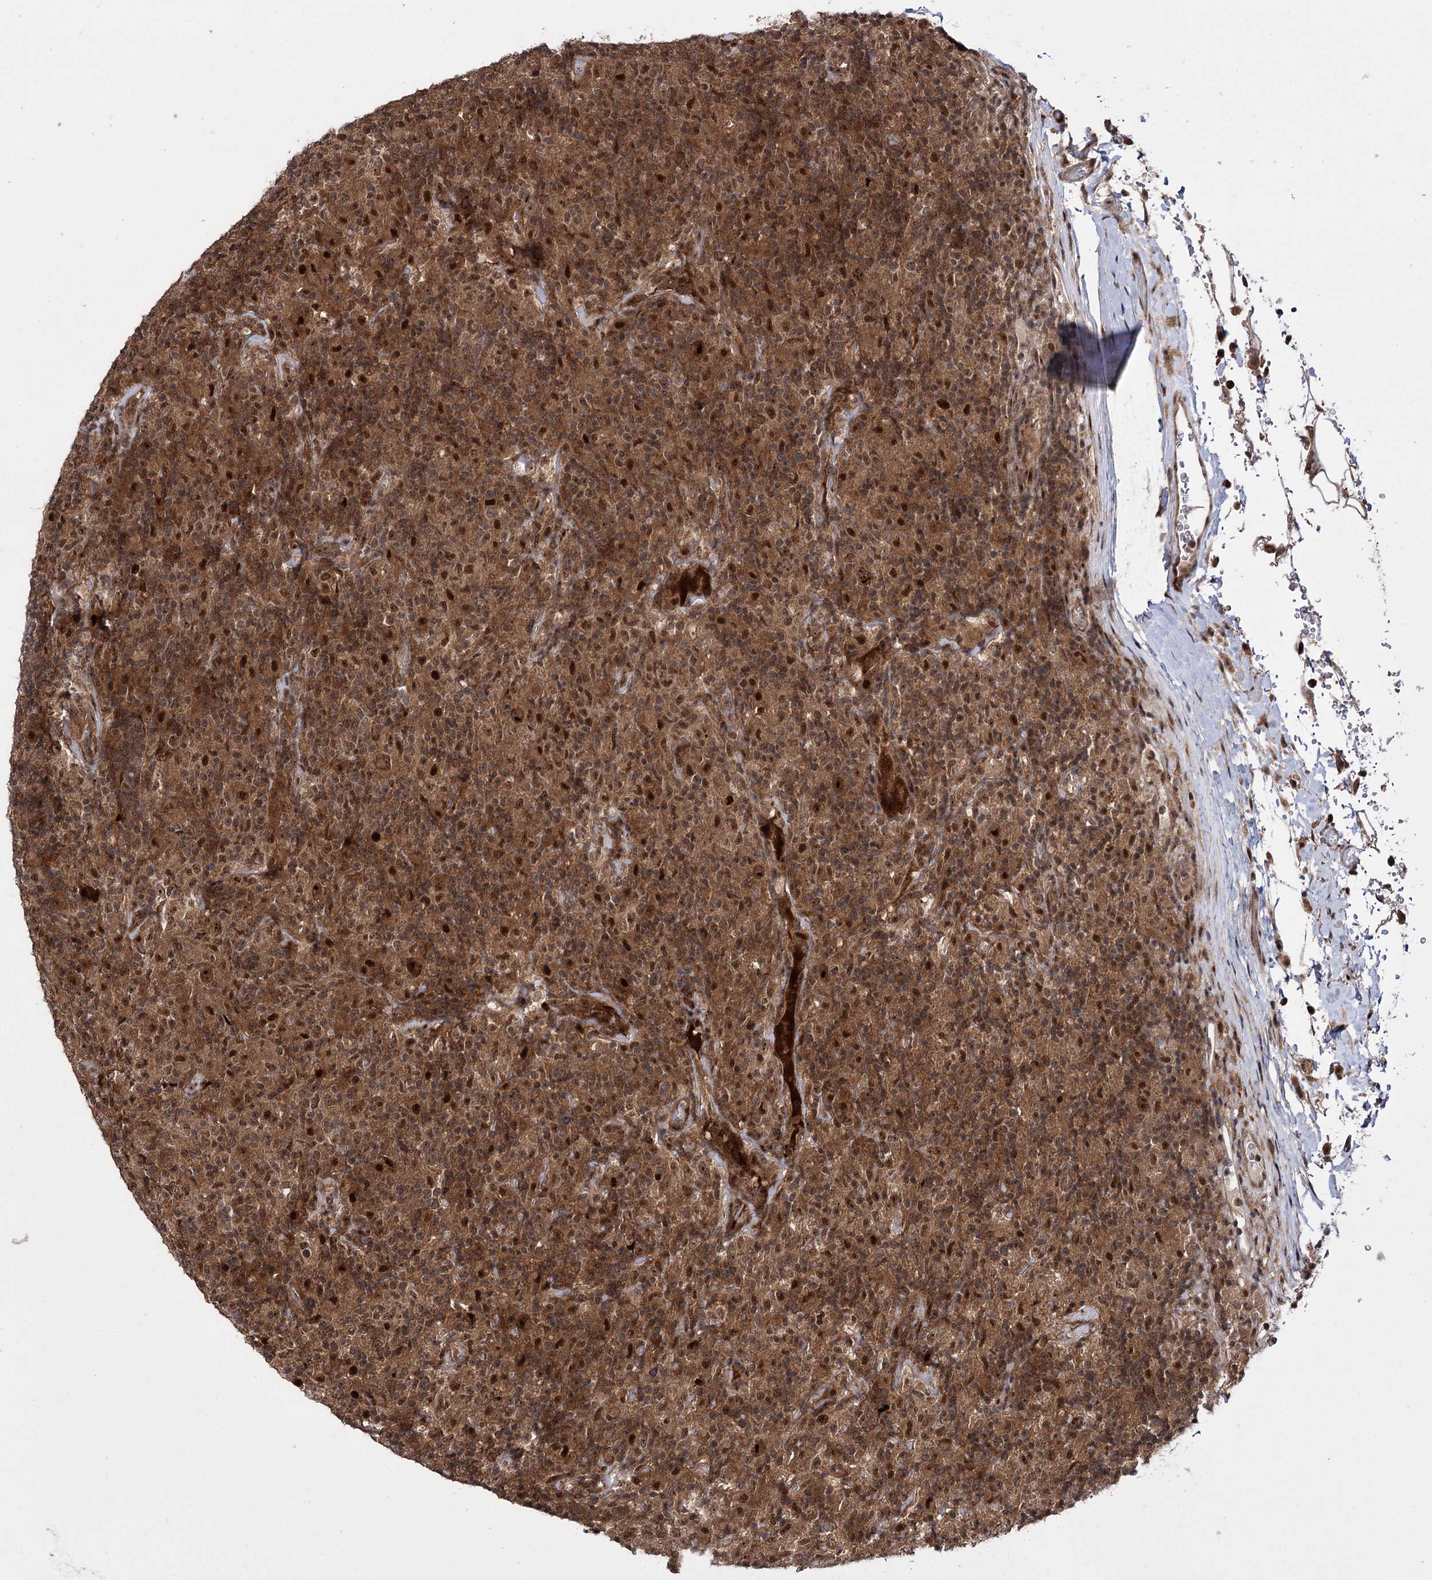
{"staining": {"intensity": "moderate", "quantity": ">75%", "location": "cytoplasmic/membranous,nuclear"}, "tissue": "lymphoma", "cell_type": "Tumor cells", "image_type": "cancer", "snomed": [{"axis": "morphology", "description": "Hodgkin's disease, NOS"}, {"axis": "topography", "description": "Lymph node"}], "caption": "Immunohistochemistry (IHC) staining of Hodgkin's disease, which shows medium levels of moderate cytoplasmic/membranous and nuclear staining in approximately >75% of tumor cells indicating moderate cytoplasmic/membranous and nuclear protein expression. The staining was performed using DAB (brown) for protein detection and nuclei were counterstained in hematoxylin (blue).", "gene": "MKNK2", "patient": {"sex": "male", "age": 70}}